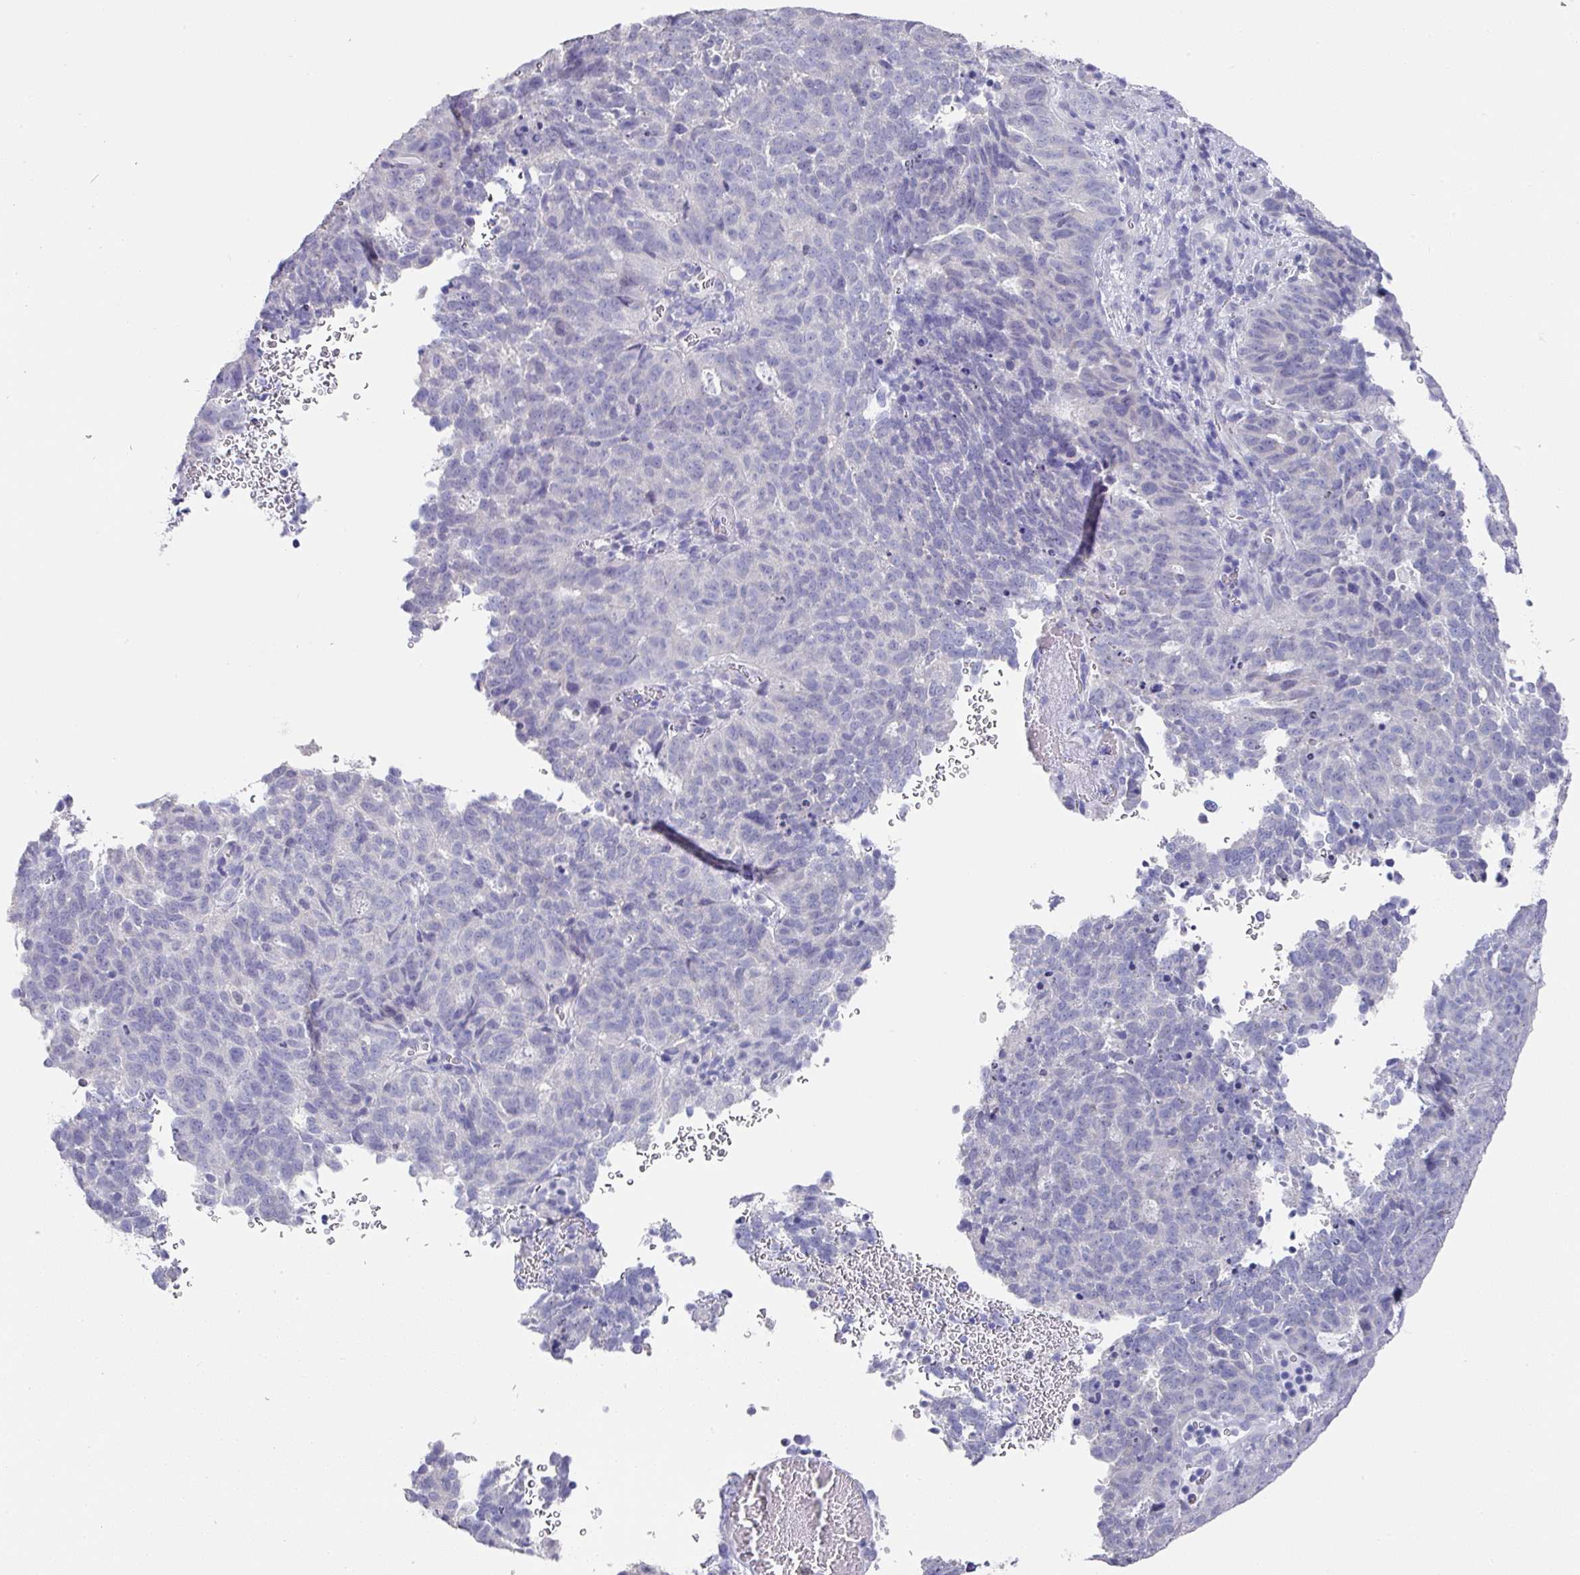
{"staining": {"intensity": "negative", "quantity": "none", "location": "none"}, "tissue": "cervical cancer", "cell_type": "Tumor cells", "image_type": "cancer", "snomed": [{"axis": "morphology", "description": "Adenocarcinoma, NOS"}, {"axis": "topography", "description": "Cervix"}], "caption": "Histopathology image shows no significant protein staining in tumor cells of adenocarcinoma (cervical).", "gene": "DAZL", "patient": {"sex": "female", "age": 38}}